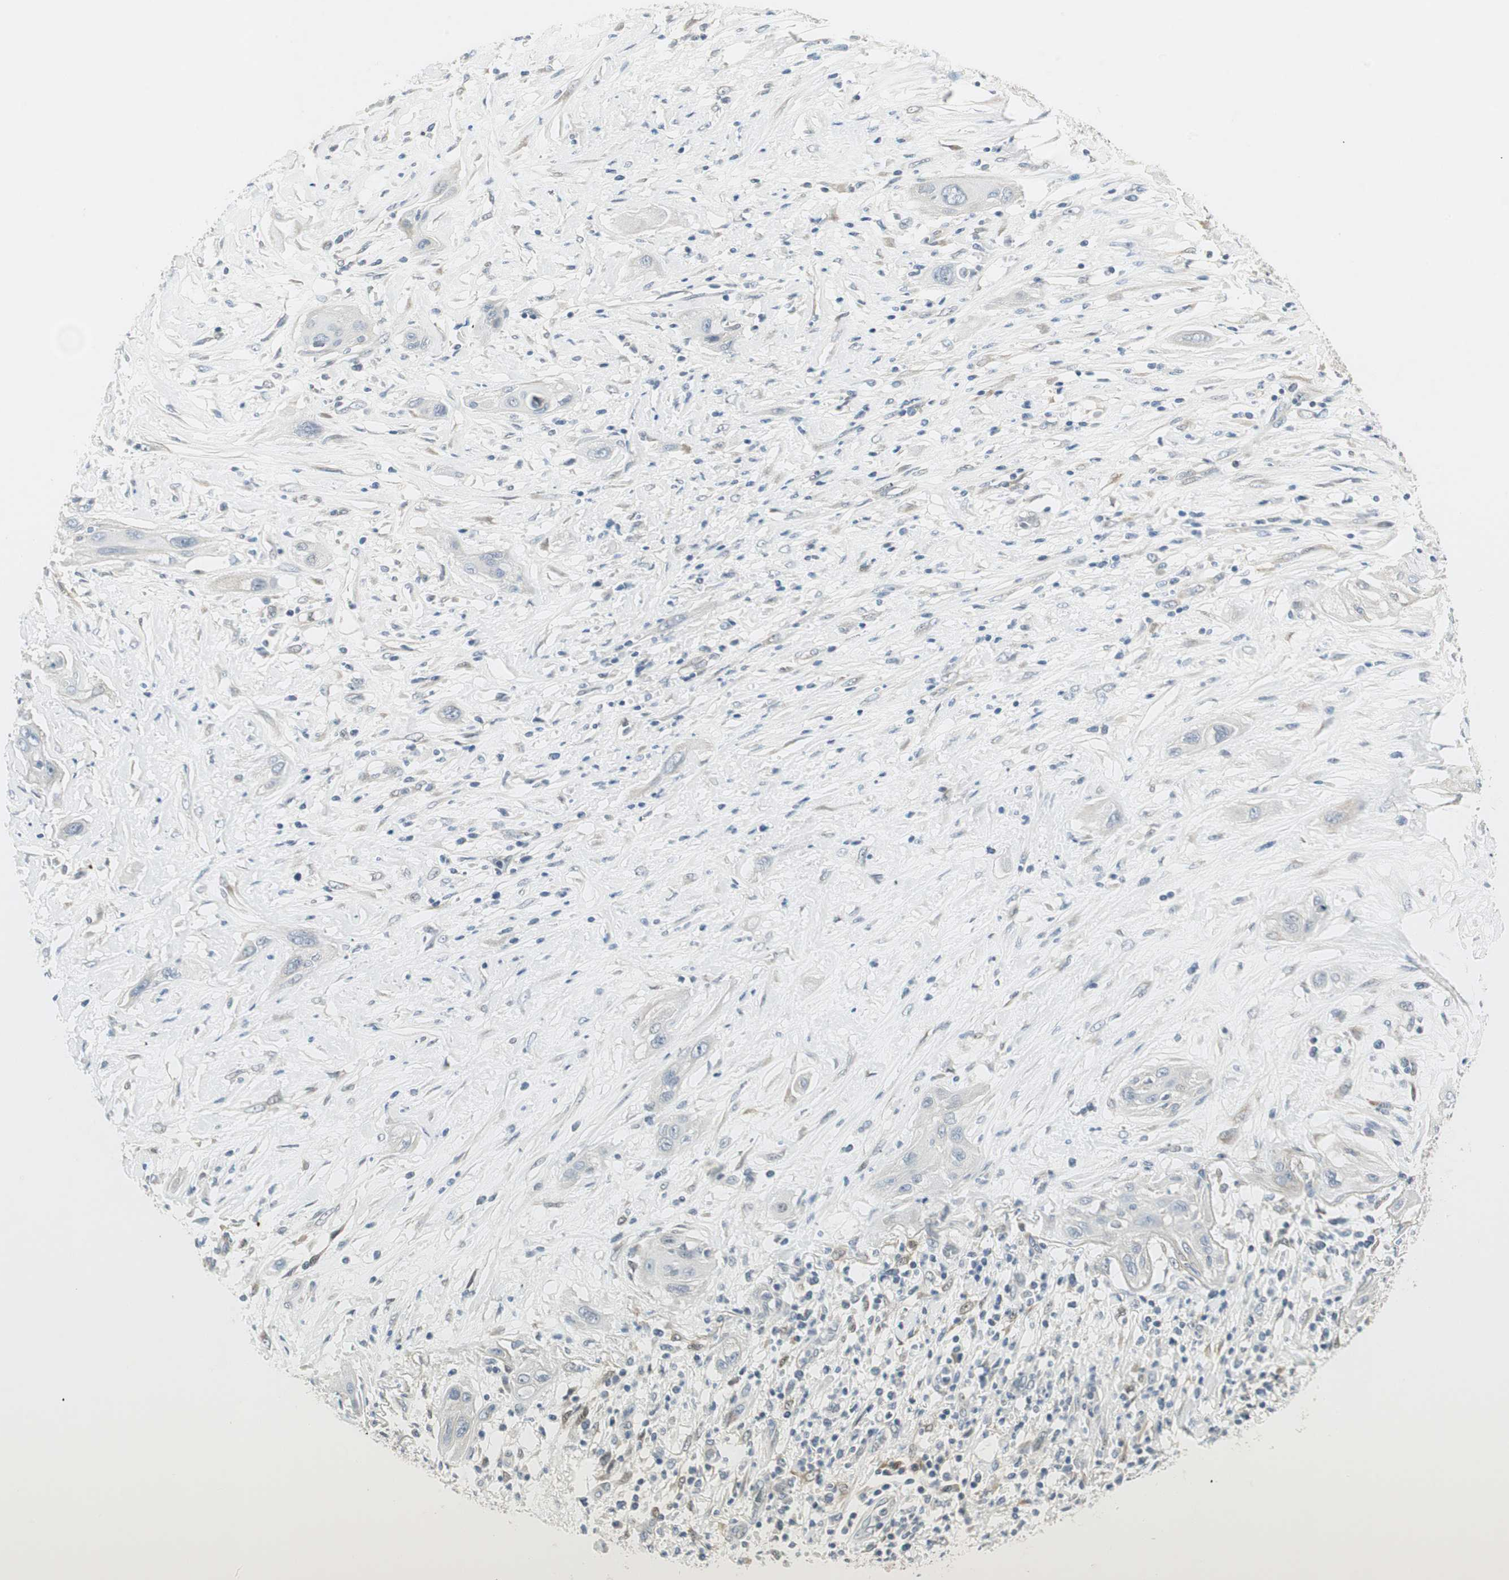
{"staining": {"intensity": "negative", "quantity": "none", "location": "none"}, "tissue": "lung cancer", "cell_type": "Tumor cells", "image_type": "cancer", "snomed": [{"axis": "morphology", "description": "Squamous cell carcinoma, NOS"}, {"axis": "topography", "description": "Lung"}], "caption": "High magnification brightfield microscopy of lung squamous cell carcinoma stained with DAB (brown) and counterstained with hematoxylin (blue): tumor cells show no significant expression.", "gene": "STON1-GTF2A1L", "patient": {"sex": "female", "age": 47}}